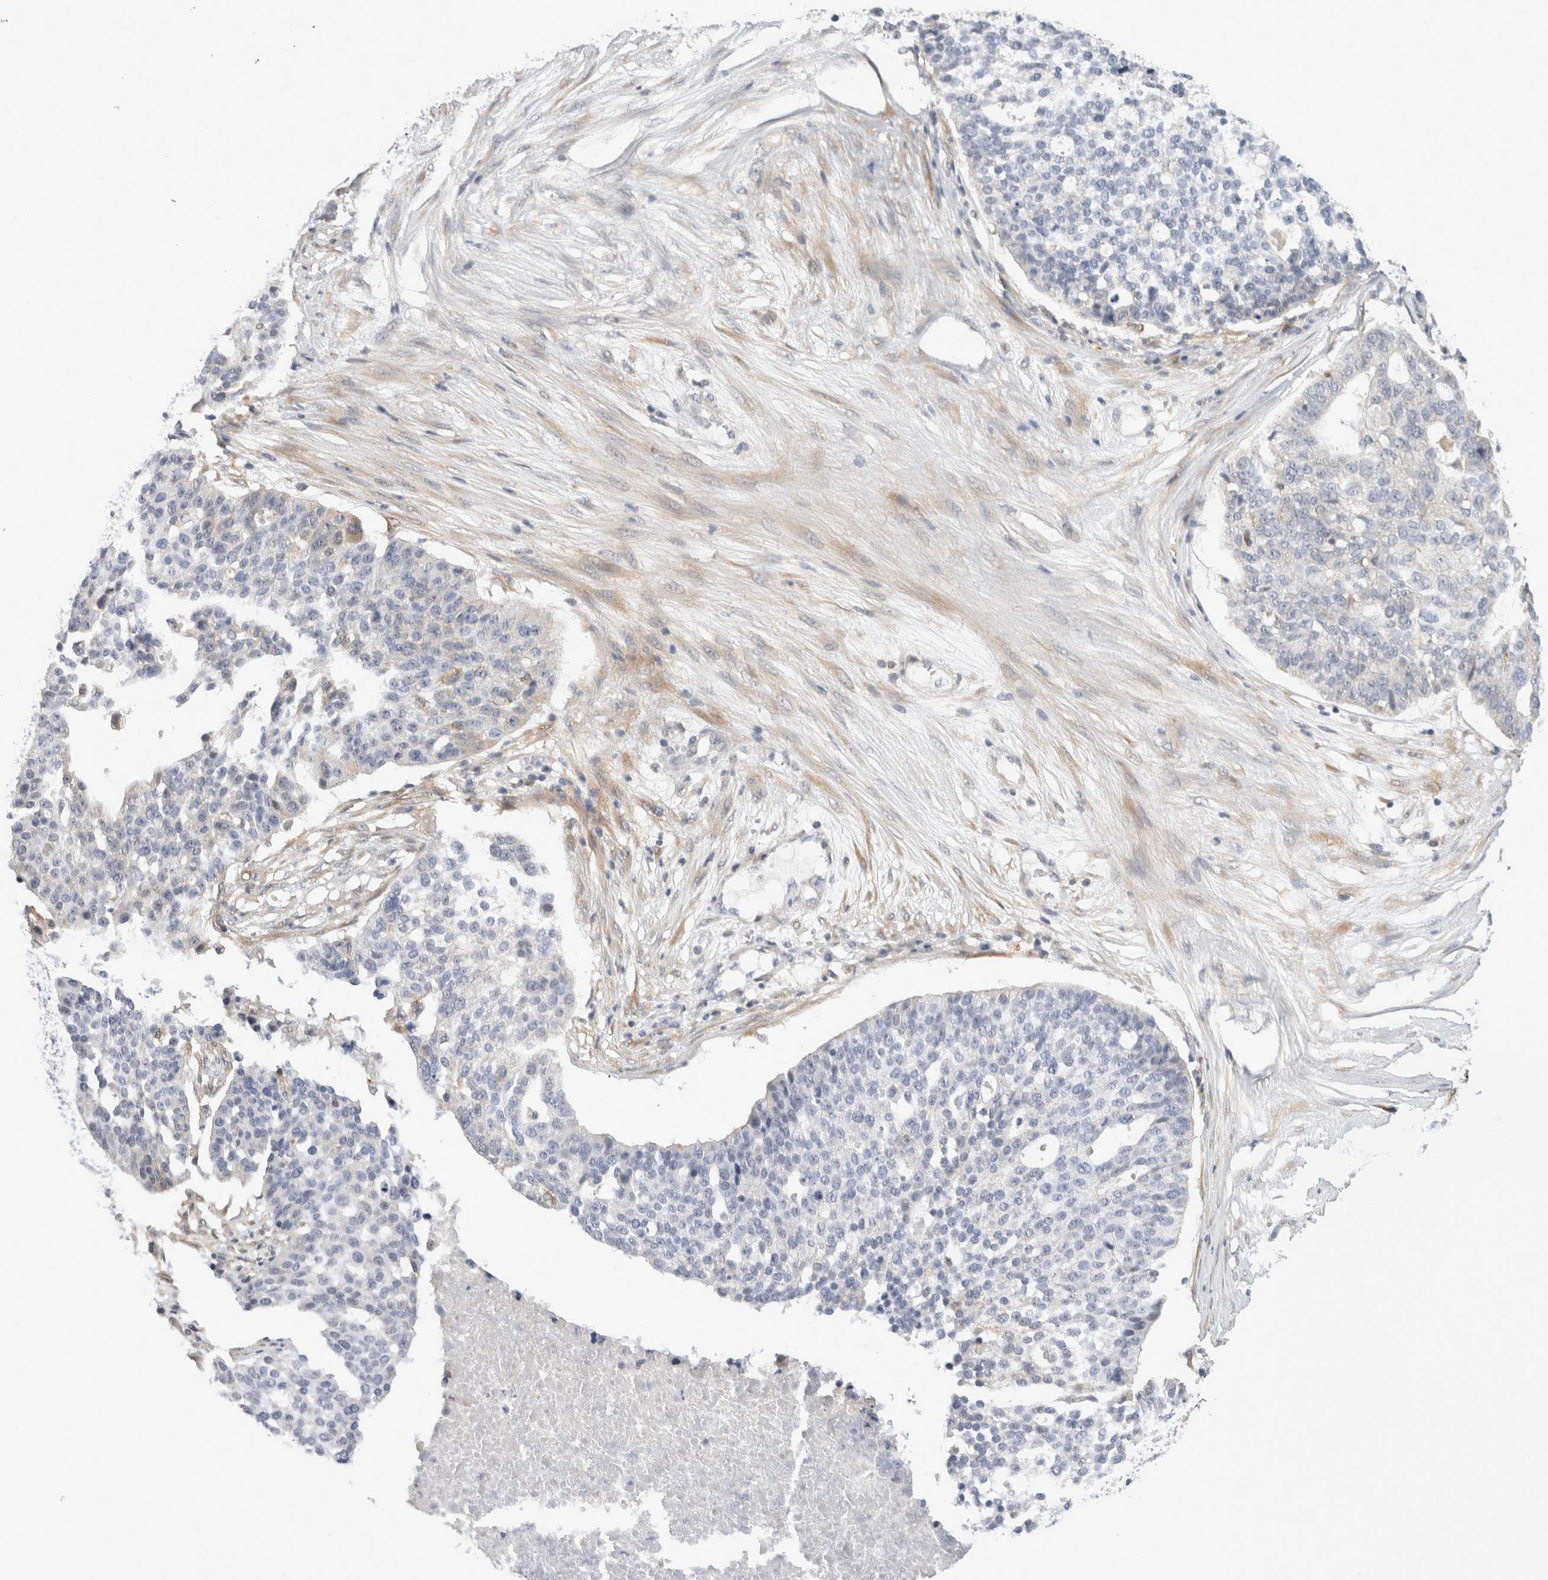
{"staining": {"intensity": "negative", "quantity": "none", "location": "none"}, "tissue": "ovarian cancer", "cell_type": "Tumor cells", "image_type": "cancer", "snomed": [{"axis": "morphology", "description": "Cystadenocarcinoma, serous, NOS"}, {"axis": "topography", "description": "Ovary"}], "caption": "Tumor cells are negative for protein expression in human ovarian serous cystadenocarcinoma. The staining is performed using DAB brown chromogen with nuclei counter-stained in using hematoxylin.", "gene": "APOL2", "patient": {"sex": "female", "age": 59}}